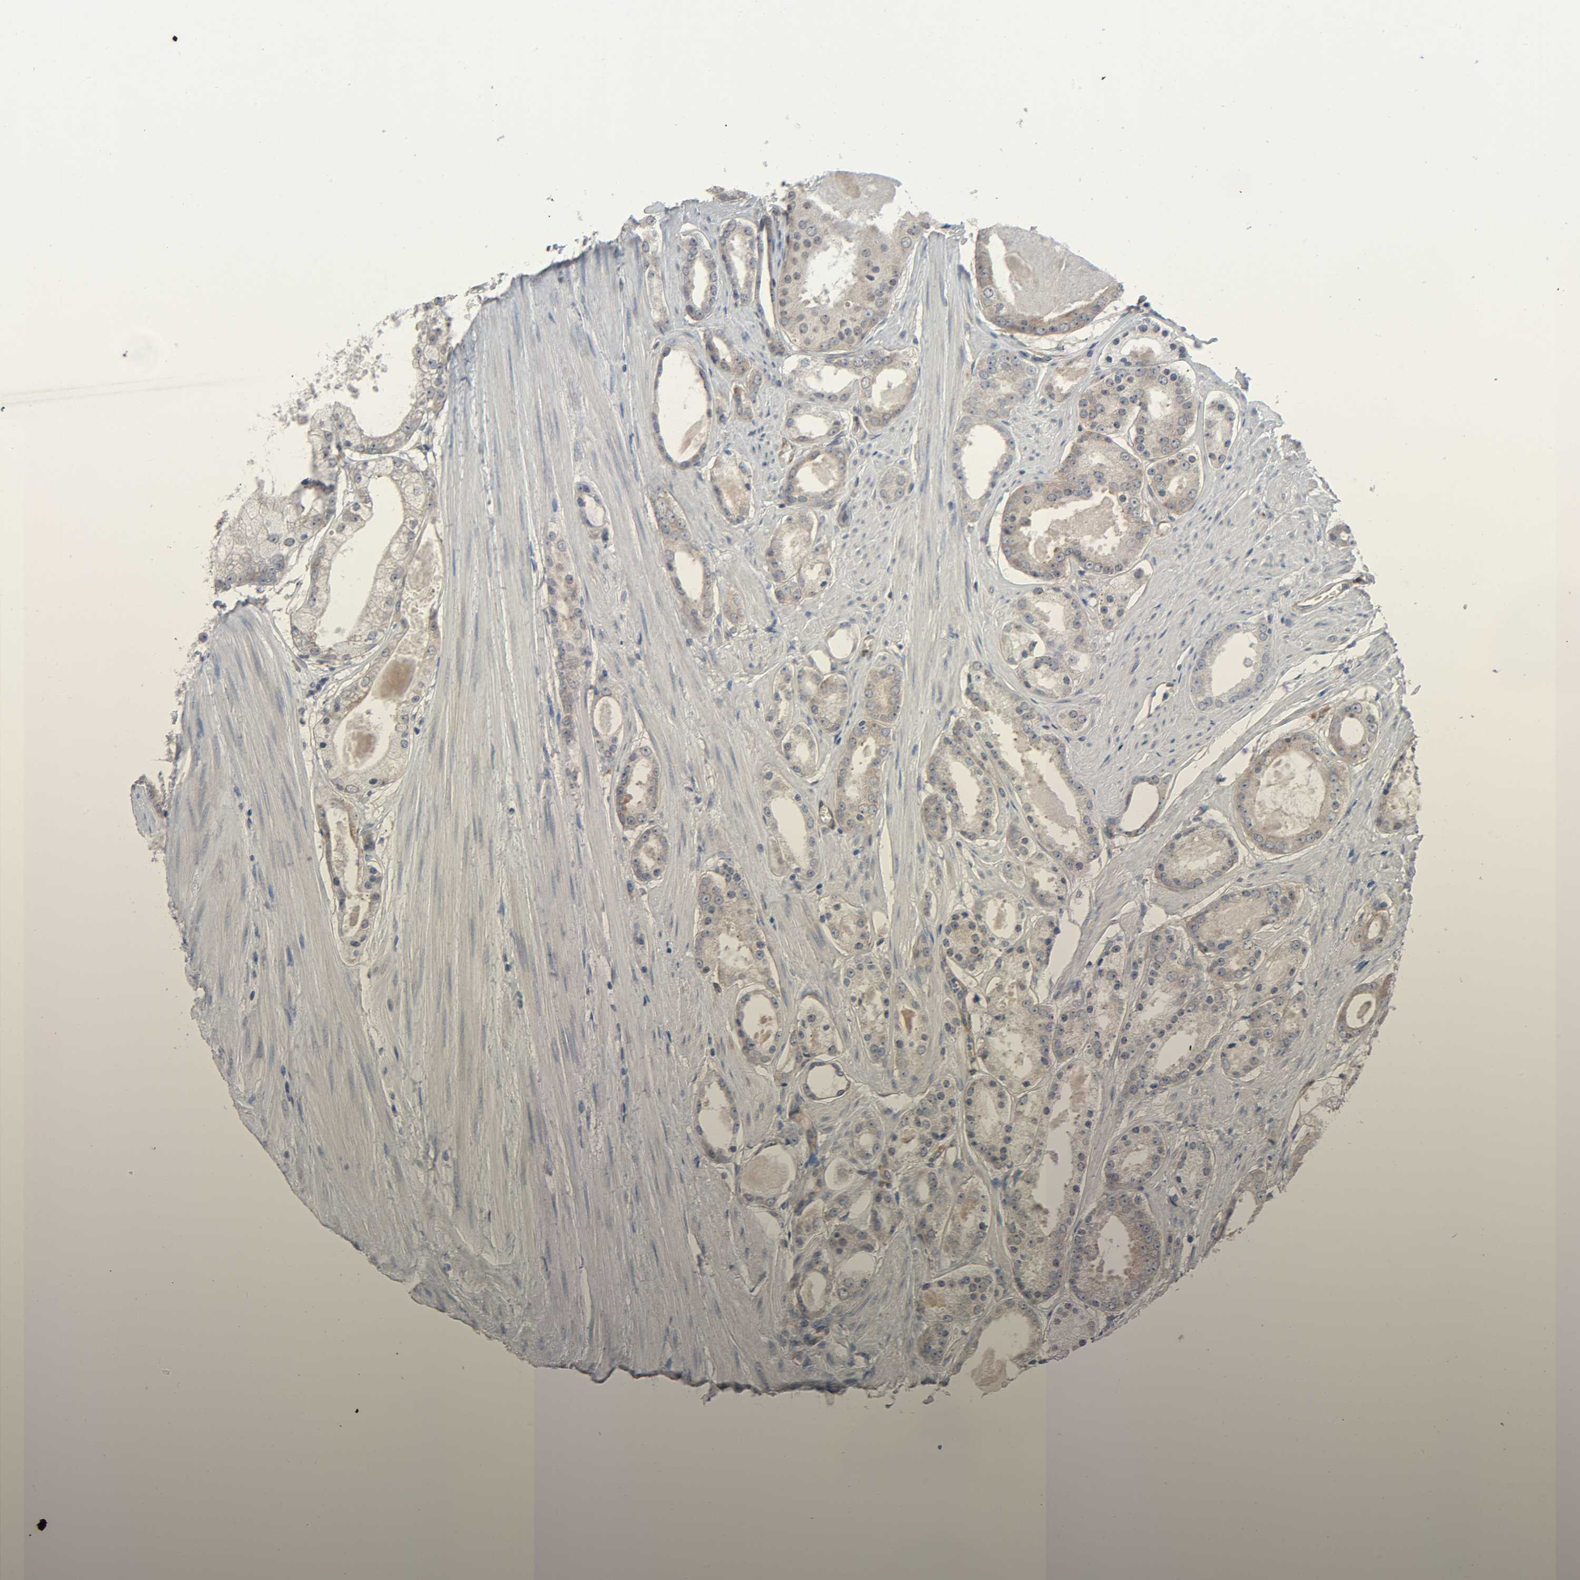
{"staining": {"intensity": "weak", "quantity": ">75%", "location": "cytoplasmic/membranous"}, "tissue": "prostate cancer", "cell_type": "Tumor cells", "image_type": "cancer", "snomed": [{"axis": "morphology", "description": "Adenocarcinoma, Low grade"}, {"axis": "topography", "description": "Prostate"}], "caption": "Low-grade adenocarcinoma (prostate) tissue displays weak cytoplasmic/membranous positivity in about >75% of tumor cells, visualized by immunohistochemistry. (brown staining indicates protein expression, while blue staining denotes nuclei).", "gene": "PTK2", "patient": {"sex": "male", "age": 57}}